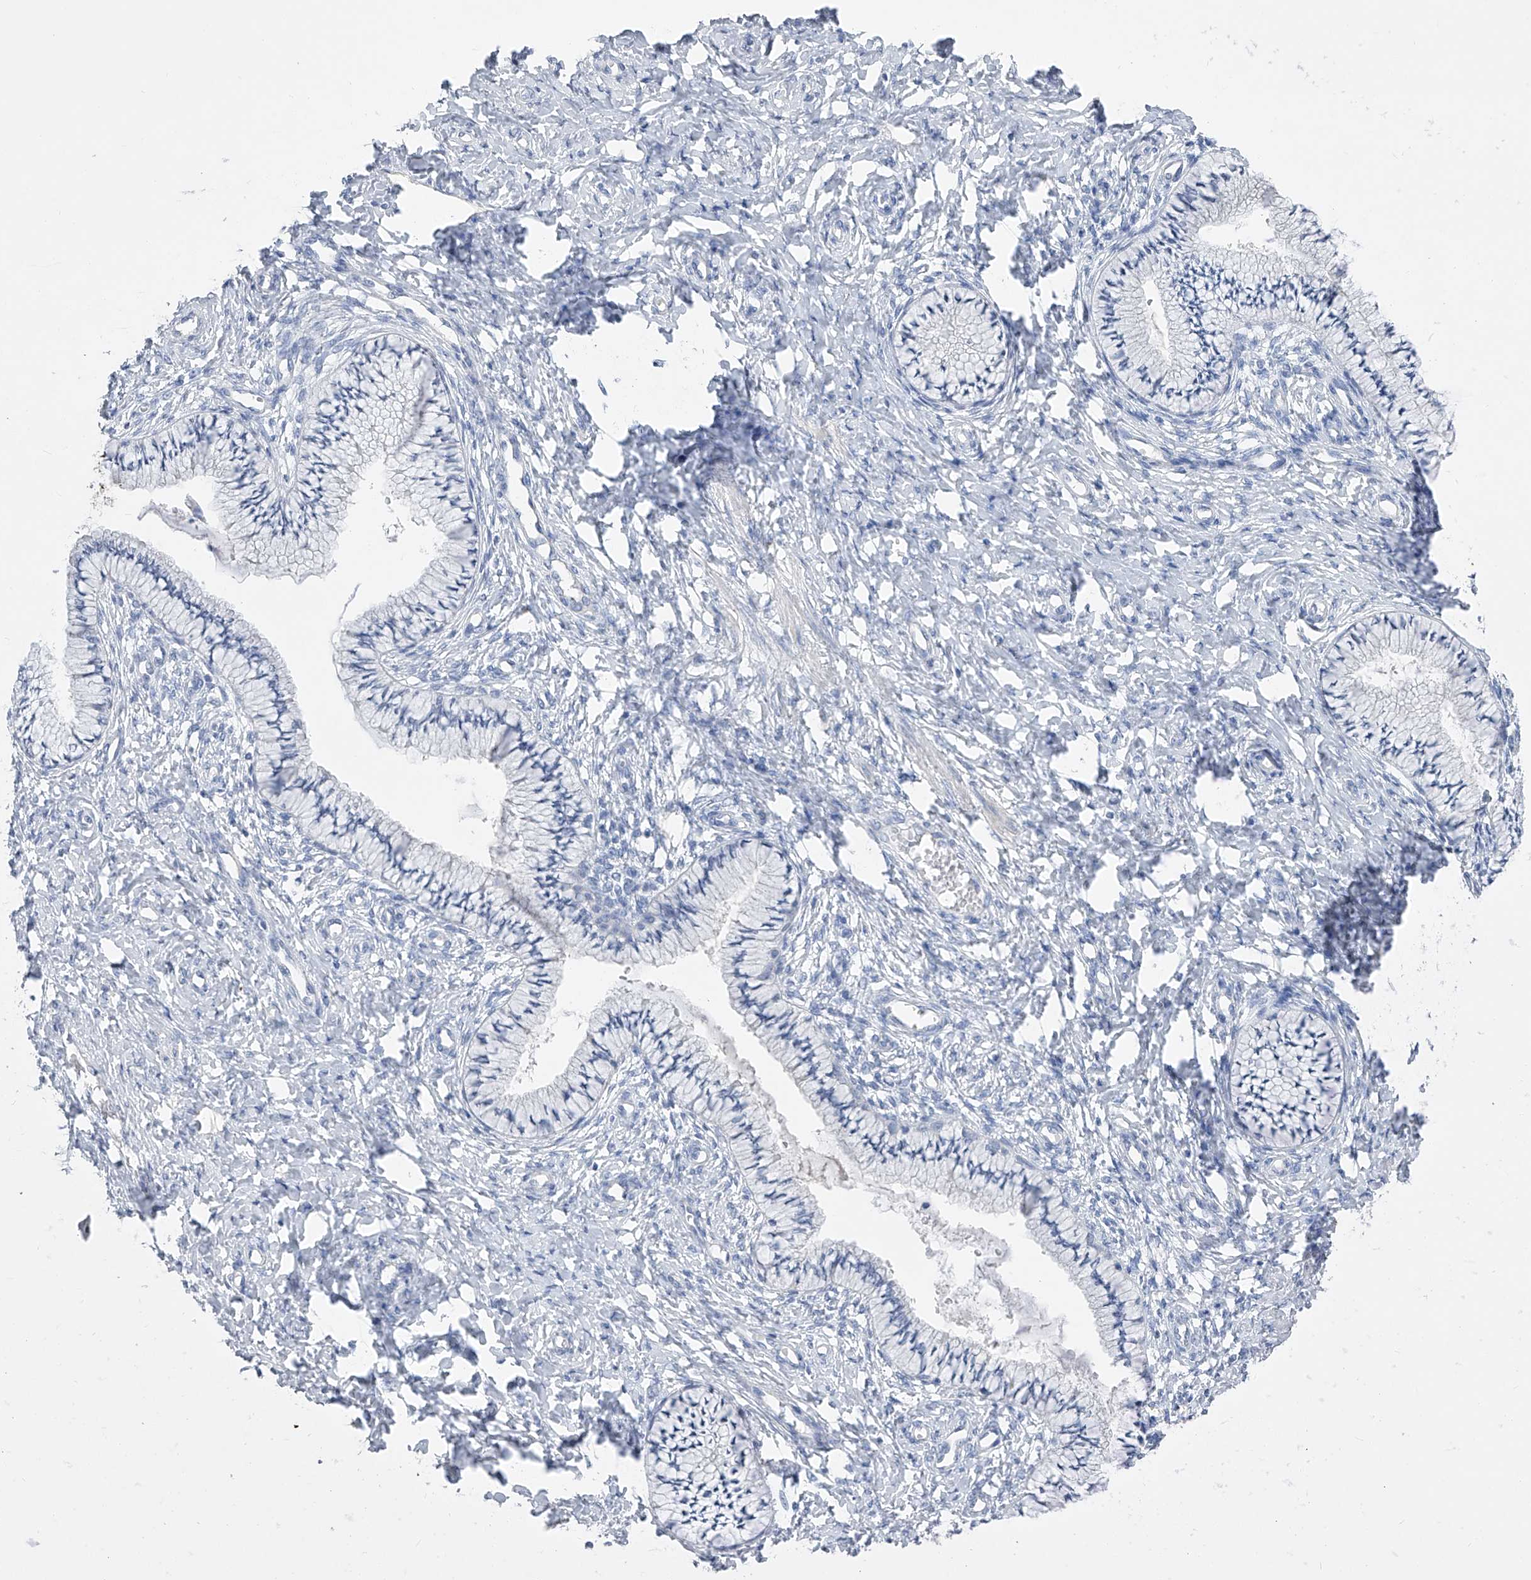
{"staining": {"intensity": "negative", "quantity": "none", "location": "none"}, "tissue": "cervix", "cell_type": "Glandular cells", "image_type": "normal", "snomed": [{"axis": "morphology", "description": "Normal tissue, NOS"}, {"axis": "topography", "description": "Cervix"}], "caption": "Glandular cells are negative for protein expression in unremarkable human cervix. (Stains: DAB (3,3'-diaminobenzidine) immunohistochemistry with hematoxylin counter stain, Microscopy: brightfield microscopy at high magnification).", "gene": "ADRA1A", "patient": {"sex": "female", "age": 36}}